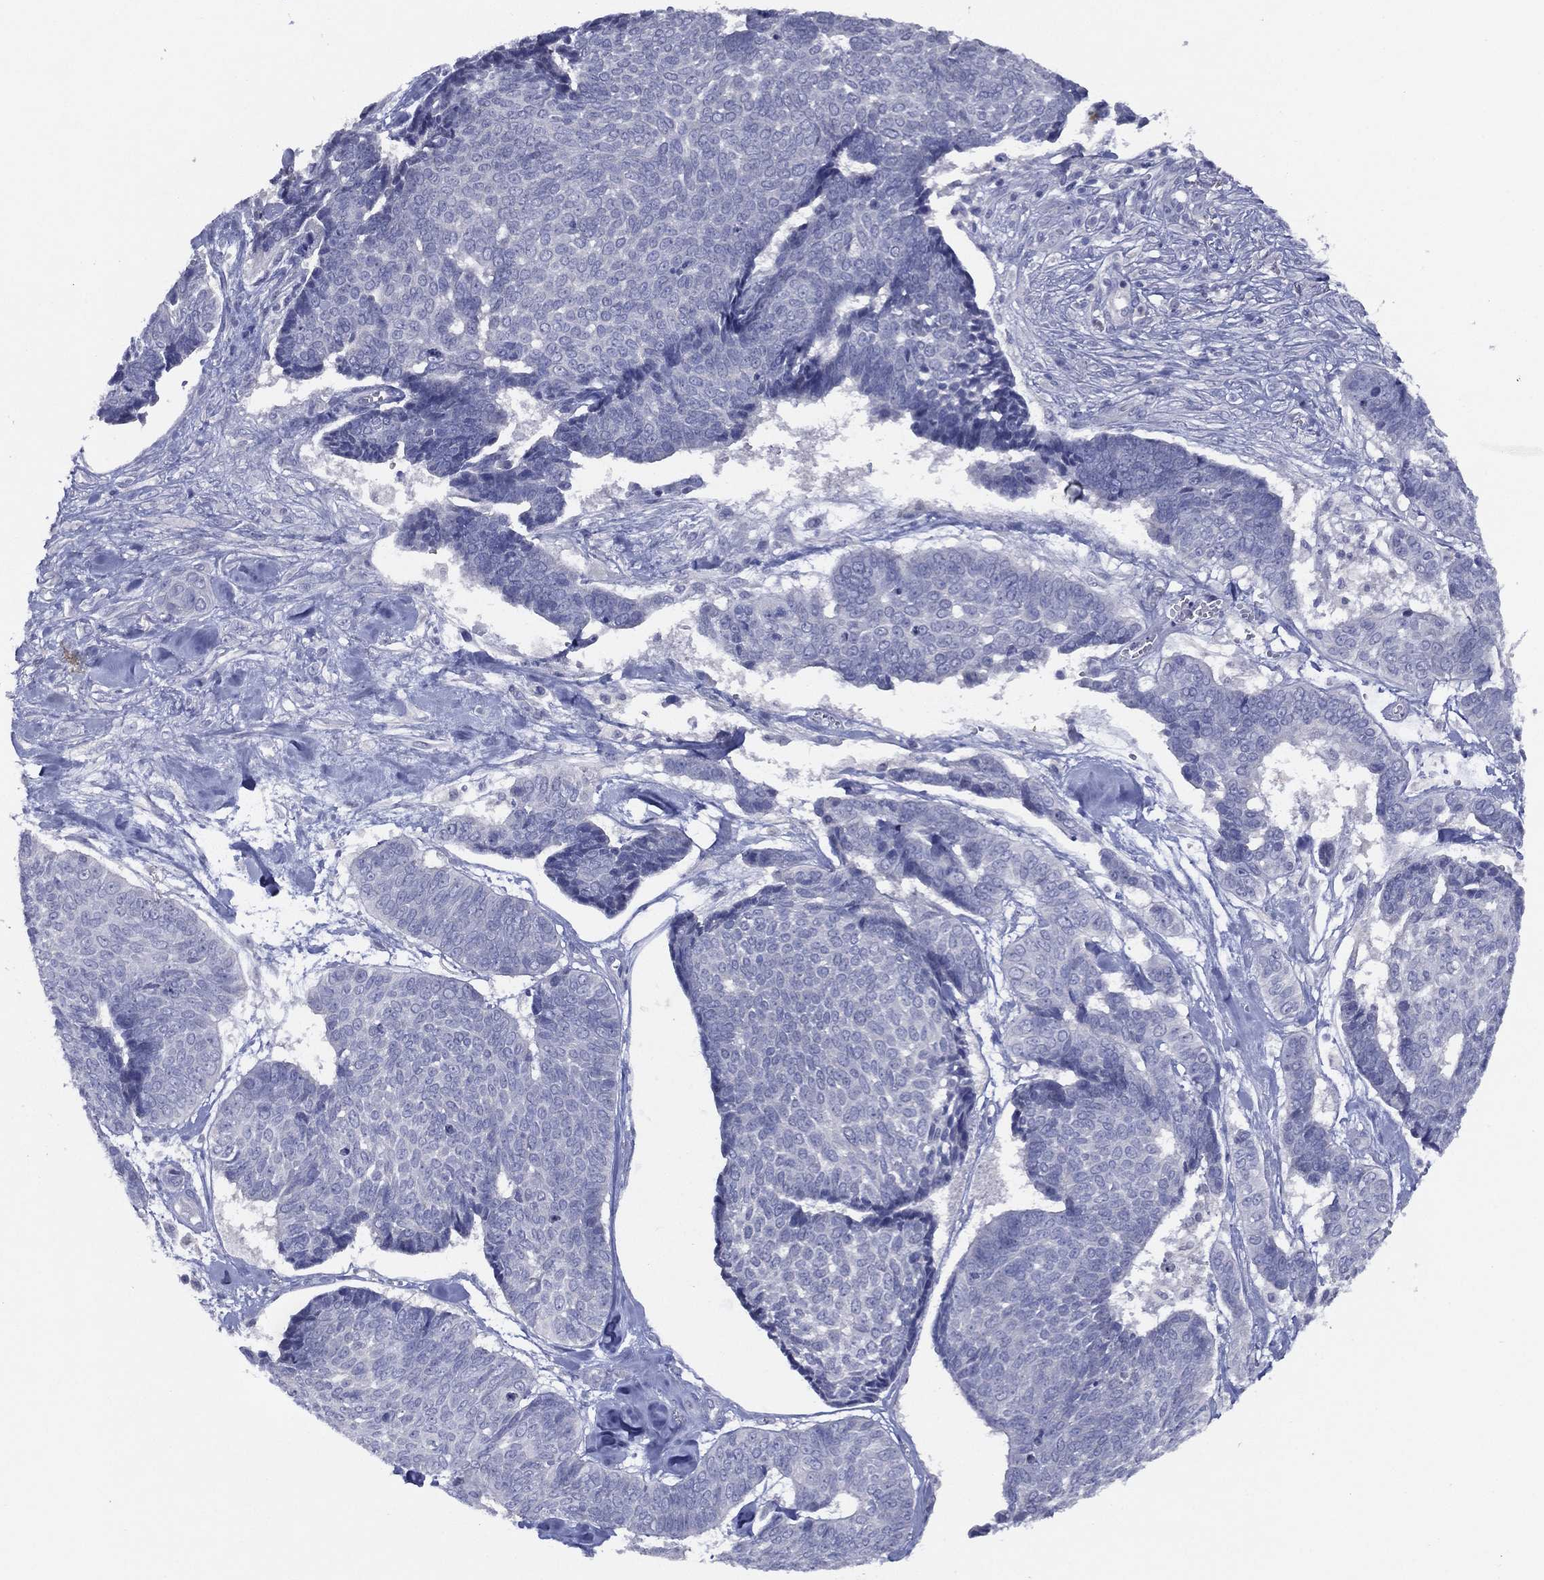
{"staining": {"intensity": "negative", "quantity": "none", "location": "none"}, "tissue": "skin cancer", "cell_type": "Tumor cells", "image_type": "cancer", "snomed": [{"axis": "morphology", "description": "Basal cell carcinoma"}, {"axis": "topography", "description": "Skin"}], "caption": "Immunohistochemistry of skin cancer displays no expression in tumor cells. (DAB (3,3'-diaminobenzidine) IHC, high magnification).", "gene": "SLC13A4", "patient": {"sex": "male", "age": 86}}